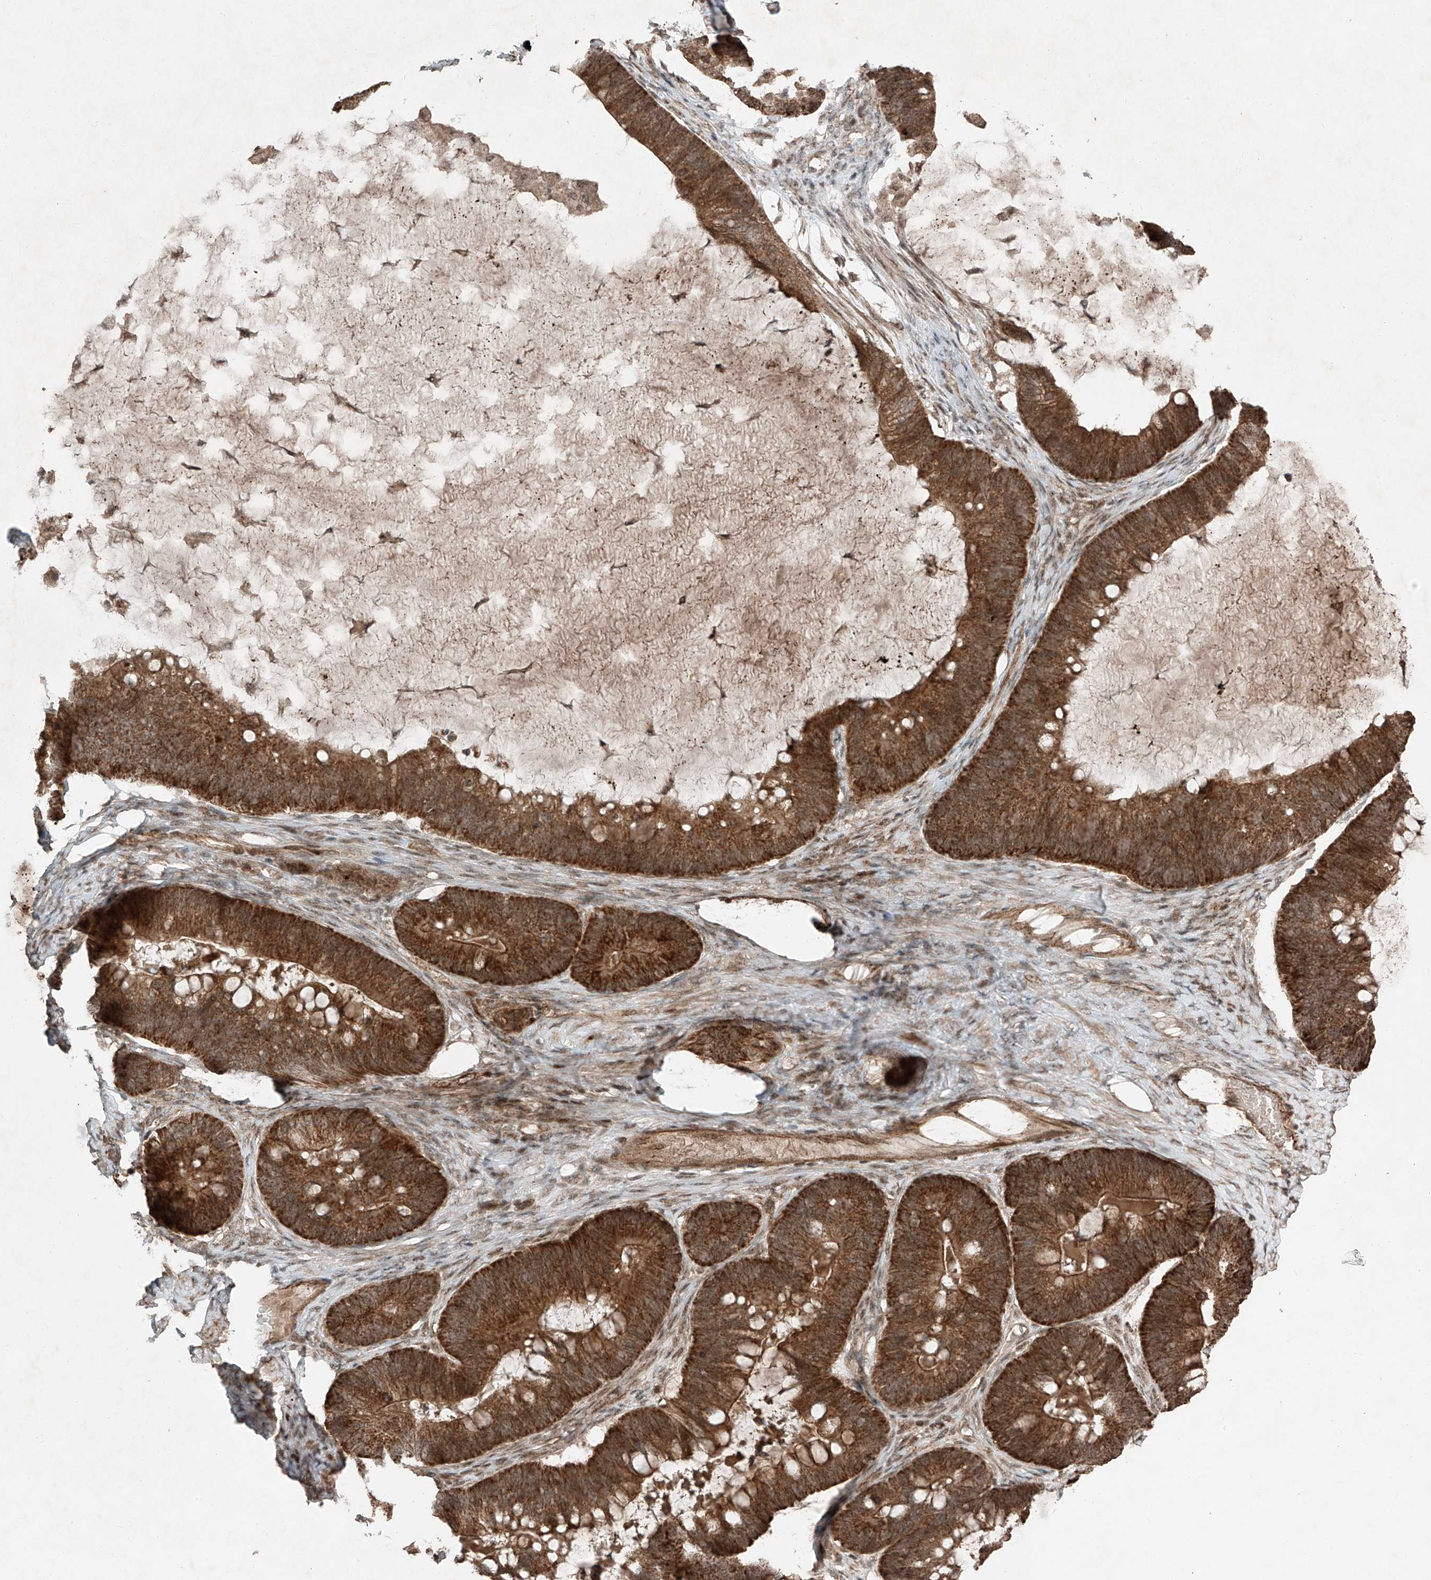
{"staining": {"intensity": "strong", "quantity": ">75%", "location": "cytoplasmic/membranous"}, "tissue": "ovarian cancer", "cell_type": "Tumor cells", "image_type": "cancer", "snomed": [{"axis": "morphology", "description": "Cystadenocarcinoma, mucinous, NOS"}, {"axis": "topography", "description": "Ovary"}], "caption": "IHC of human ovarian cancer (mucinous cystadenocarcinoma) reveals high levels of strong cytoplasmic/membranous positivity in about >75% of tumor cells.", "gene": "ZNF620", "patient": {"sex": "female", "age": 61}}